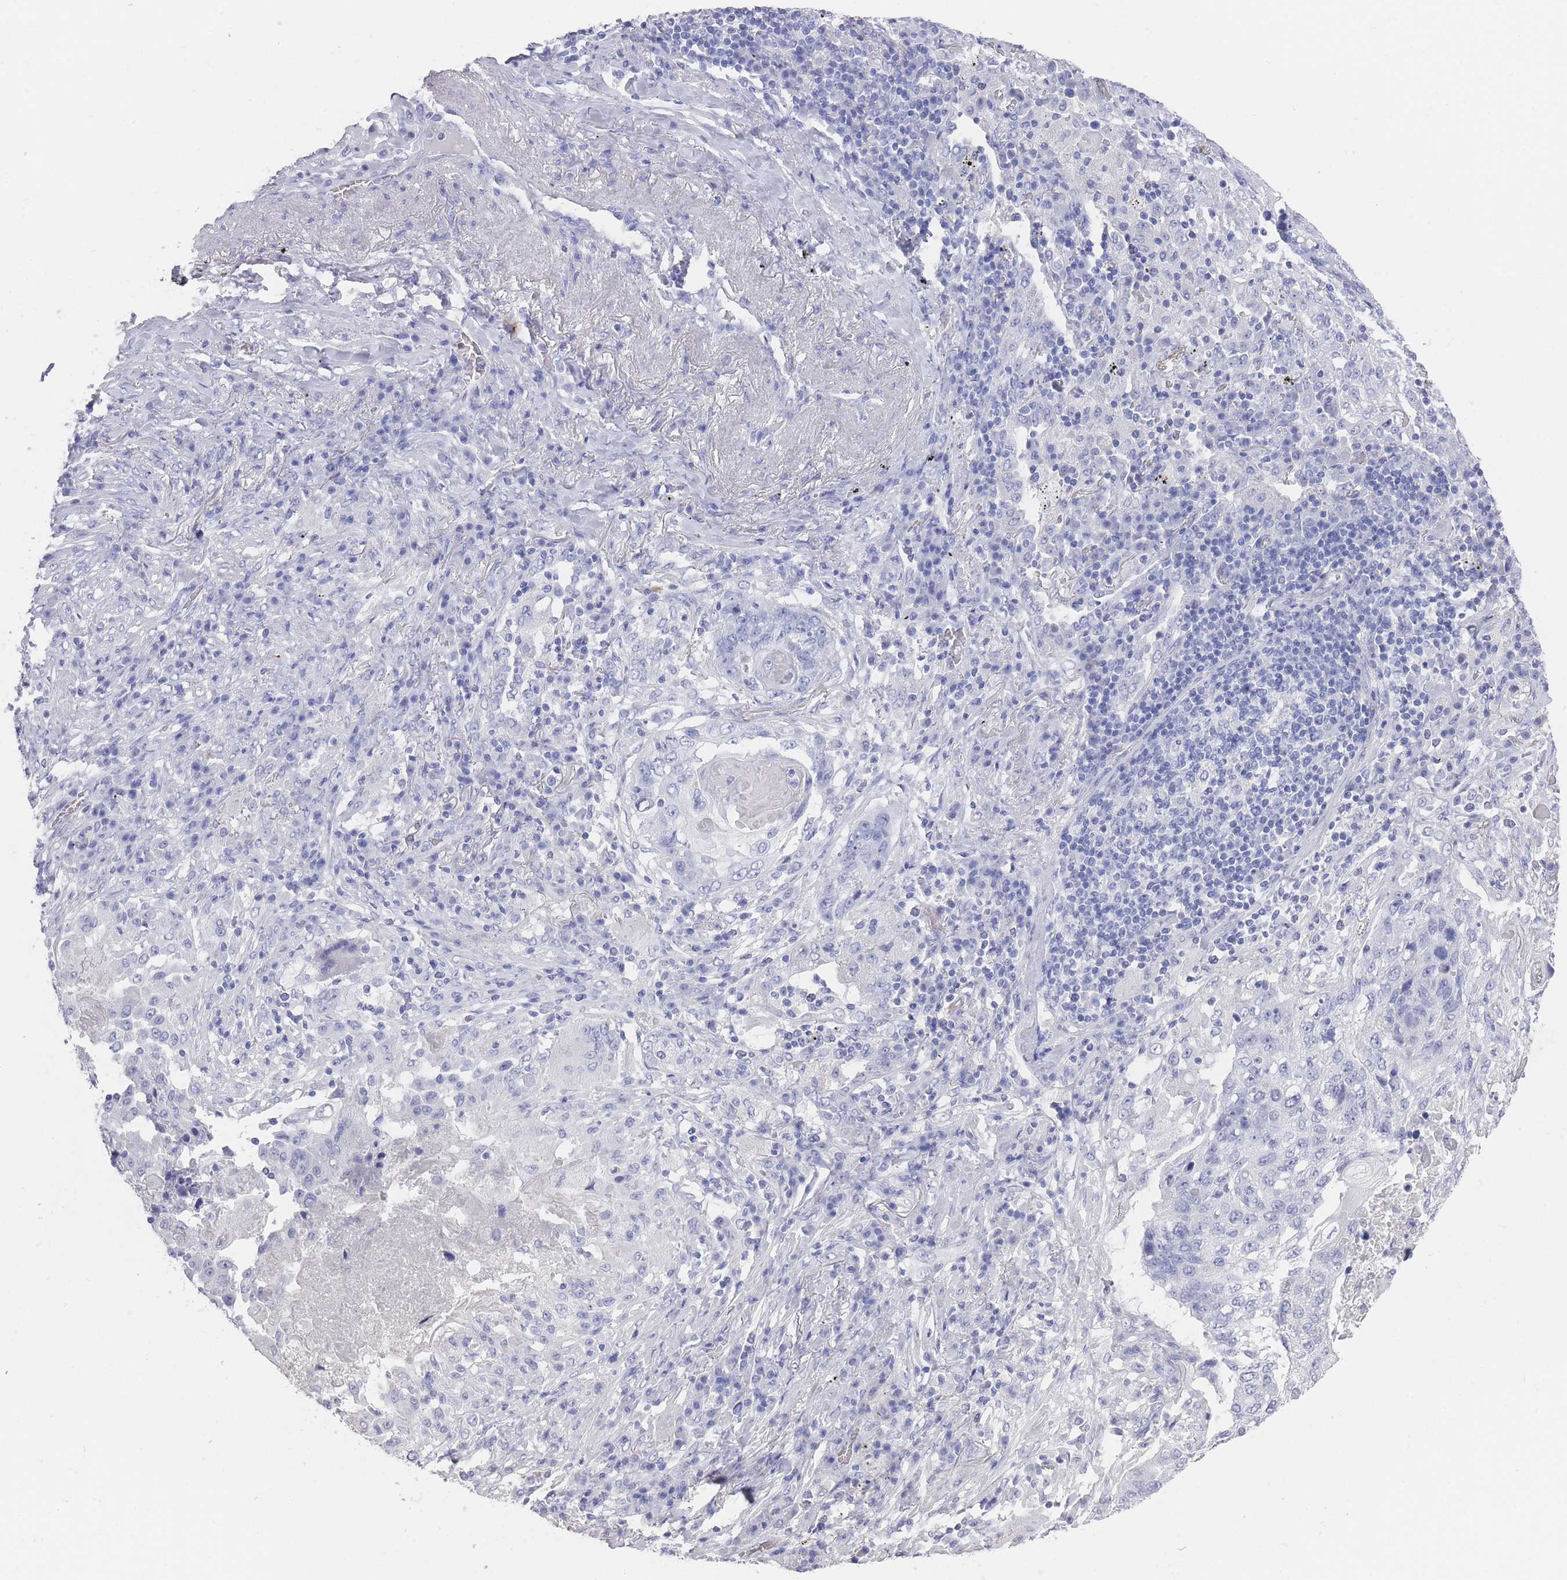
{"staining": {"intensity": "negative", "quantity": "none", "location": "none"}, "tissue": "lung cancer", "cell_type": "Tumor cells", "image_type": "cancer", "snomed": [{"axis": "morphology", "description": "Squamous cell carcinoma, NOS"}, {"axis": "topography", "description": "Lung"}], "caption": "The histopathology image displays no staining of tumor cells in squamous cell carcinoma (lung).", "gene": "RAB2B", "patient": {"sex": "female", "age": 63}}